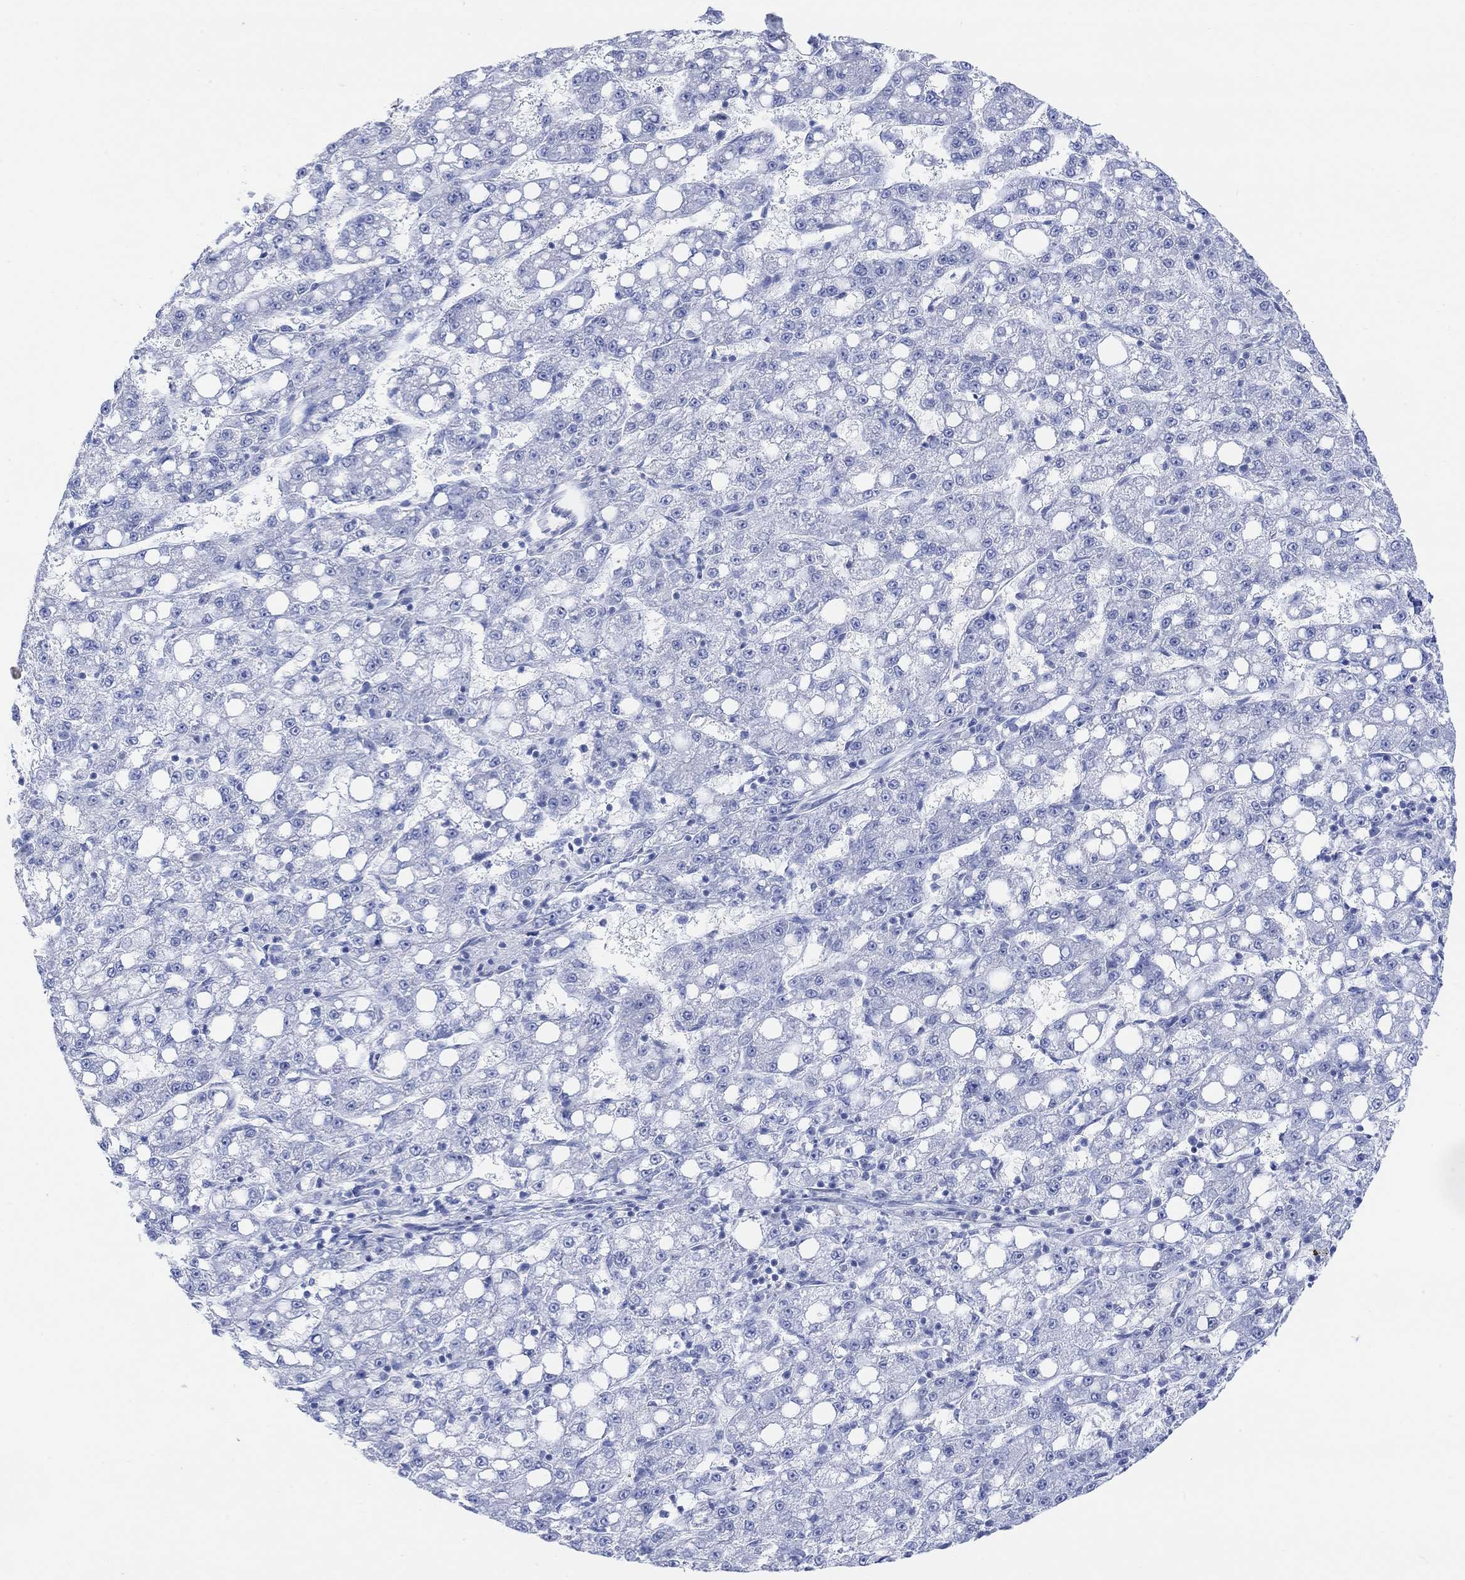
{"staining": {"intensity": "negative", "quantity": "none", "location": "none"}, "tissue": "liver cancer", "cell_type": "Tumor cells", "image_type": "cancer", "snomed": [{"axis": "morphology", "description": "Carcinoma, Hepatocellular, NOS"}, {"axis": "topography", "description": "Liver"}], "caption": "DAB immunohistochemical staining of human liver hepatocellular carcinoma shows no significant staining in tumor cells. (Stains: DAB (3,3'-diaminobenzidine) IHC with hematoxylin counter stain, Microscopy: brightfield microscopy at high magnification).", "gene": "GNG13", "patient": {"sex": "female", "age": 65}}